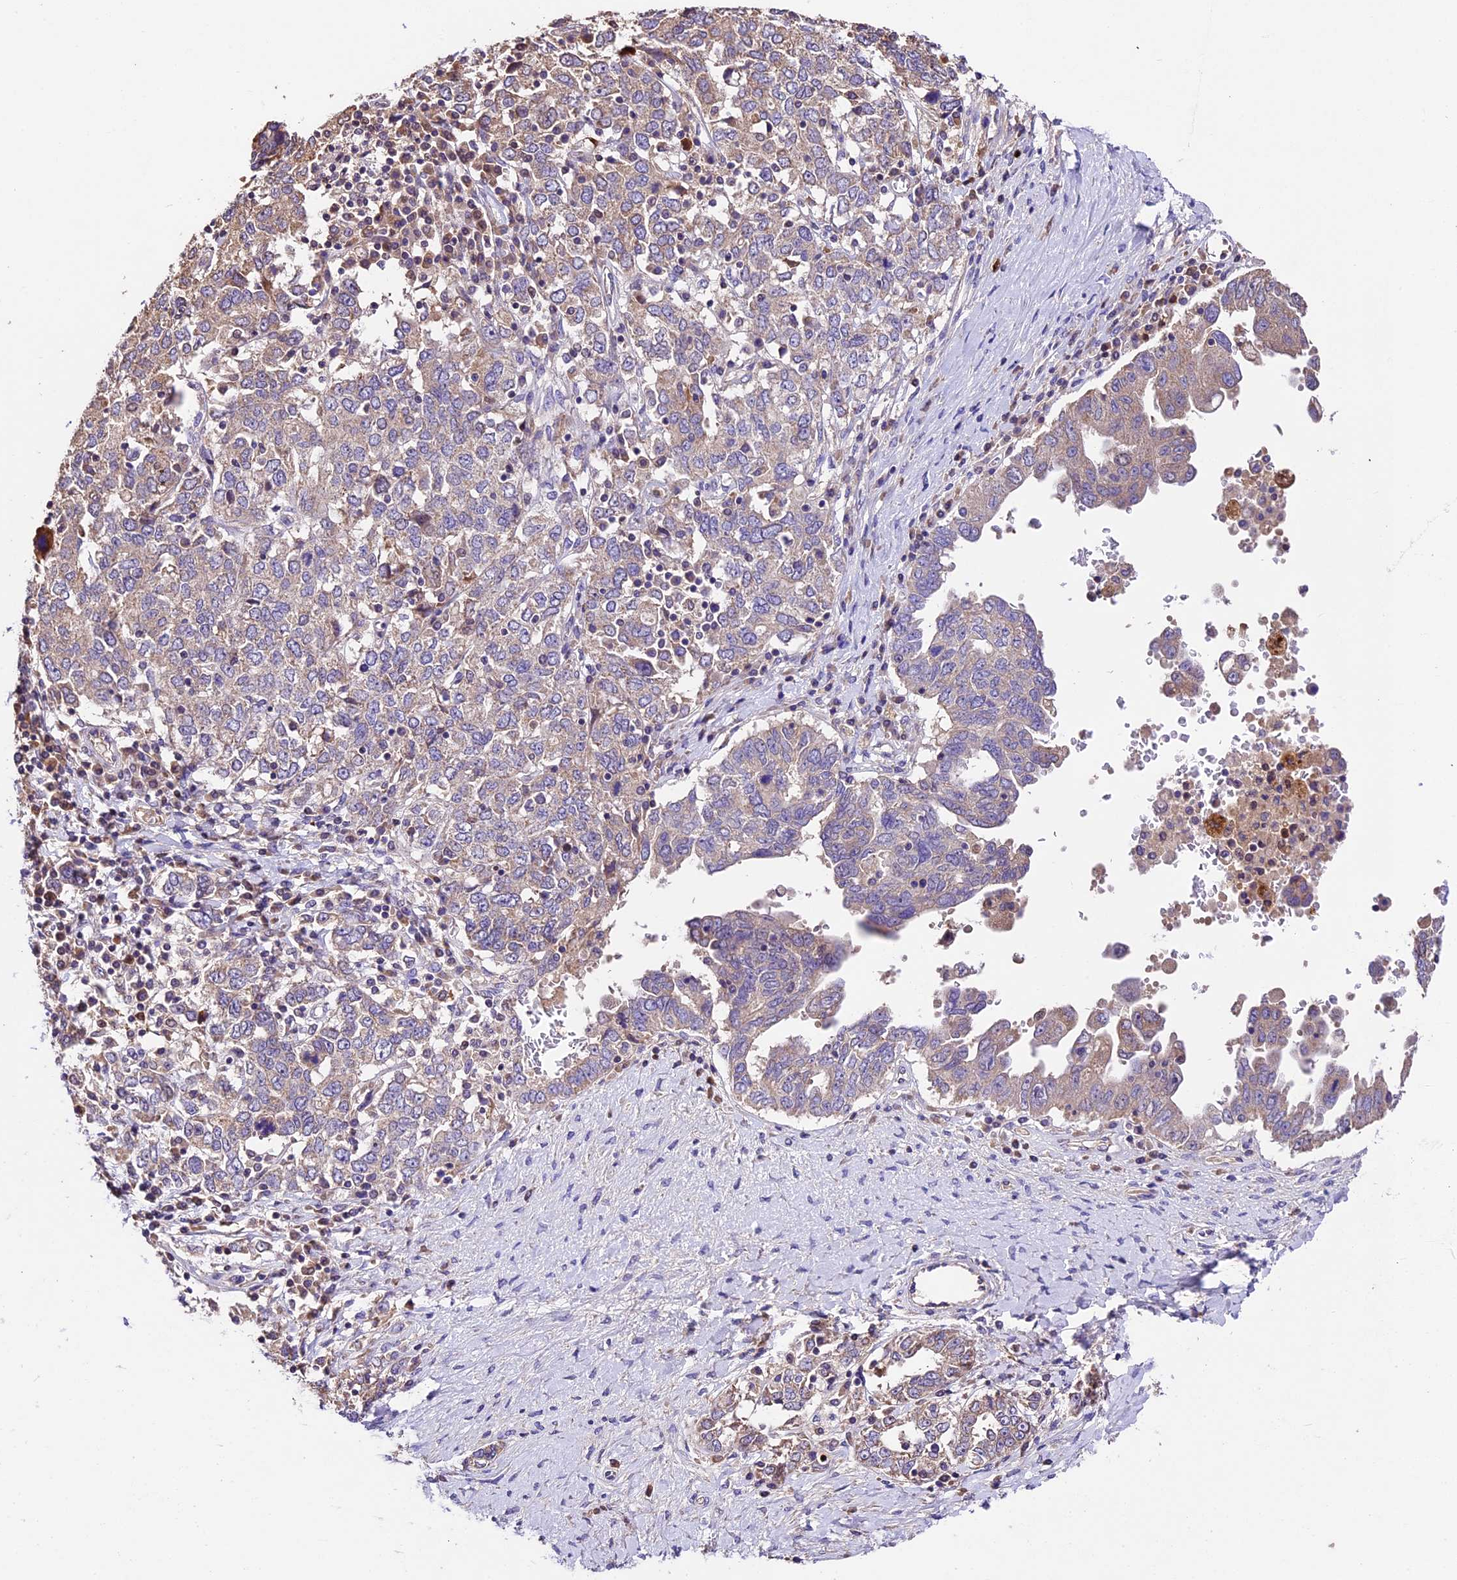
{"staining": {"intensity": "weak", "quantity": "25%-75%", "location": "cytoplasmic/membranous"}, "tissue": "ovarian cancer", "cell_type": "Tumor cells", "image_type": "cancer", "snomed": [{"axis": "morphology", "description": "Carcinoma, endometroid"}, {"axis": "topography", "description": "Ovary"}], "caption": "Ovarian endometroid carcinoma was stained to show a protein in brown. There is low levels of weak cytoplasmic/membranous expression in approximately 25%-75% of tumor cells.", "gene": "SBNO2", "patient": {"sex": "female", "age": 62}}